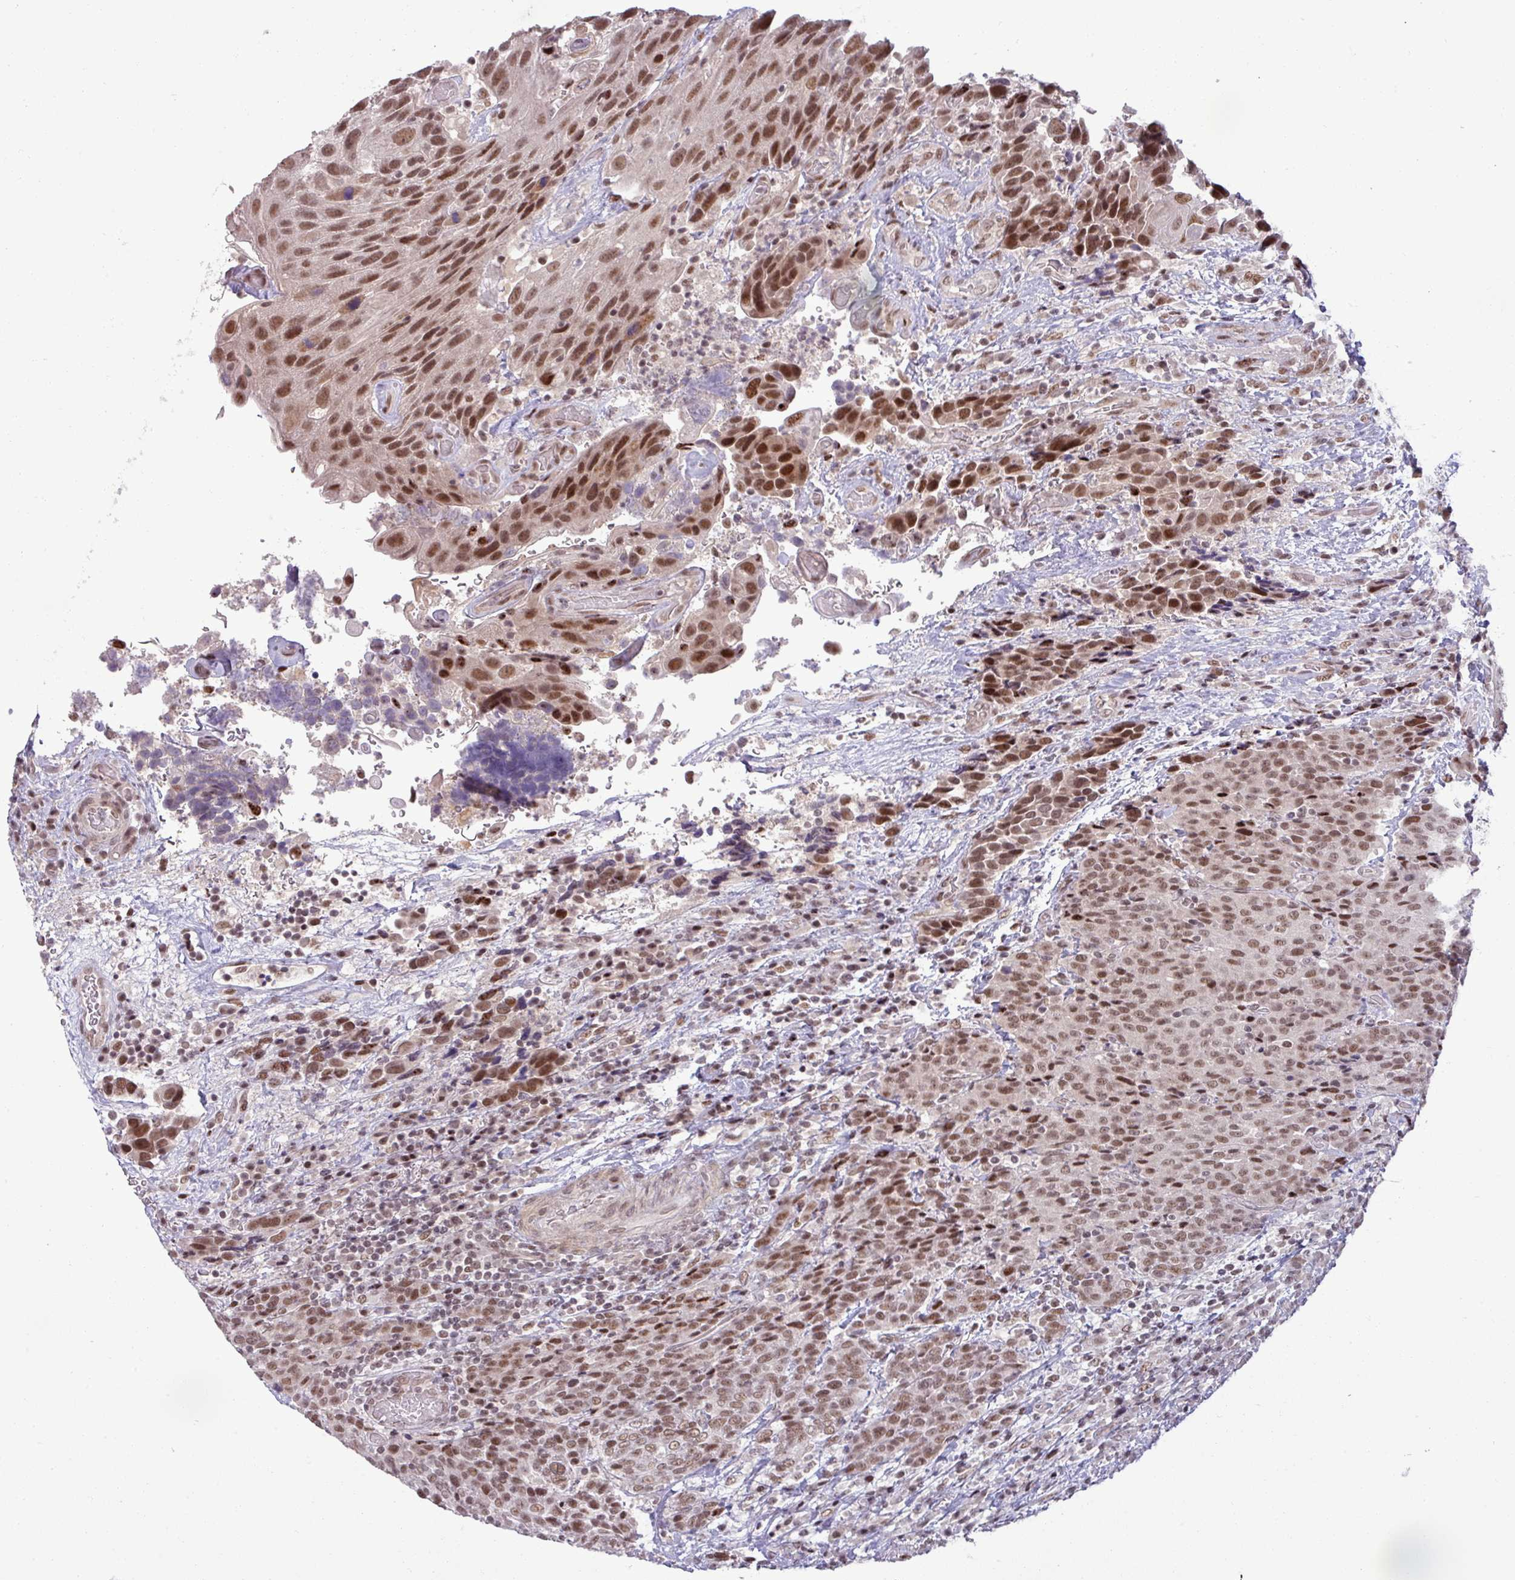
{"staining": {"intensity": "strong", "quantity": ">75%", "location": "nuclear"}, "tissue": "urothelial cancer", "cell_type": "Tumor cells", "image_type": "cancer", "snomed": [{"axis": "morphology", "description": "Urothelial carcinoma, High grade"}, {"axis": "topography", "description": "Urinary bladder"}], "caption": "Tumor cells reveal high levels of strong nuclear positivity in approximately >75% of cells in urothelial cancer. Nuclei are stained in blue.", "gene": "PTPN20", "patient": {"sex": "female", "age": 70}}